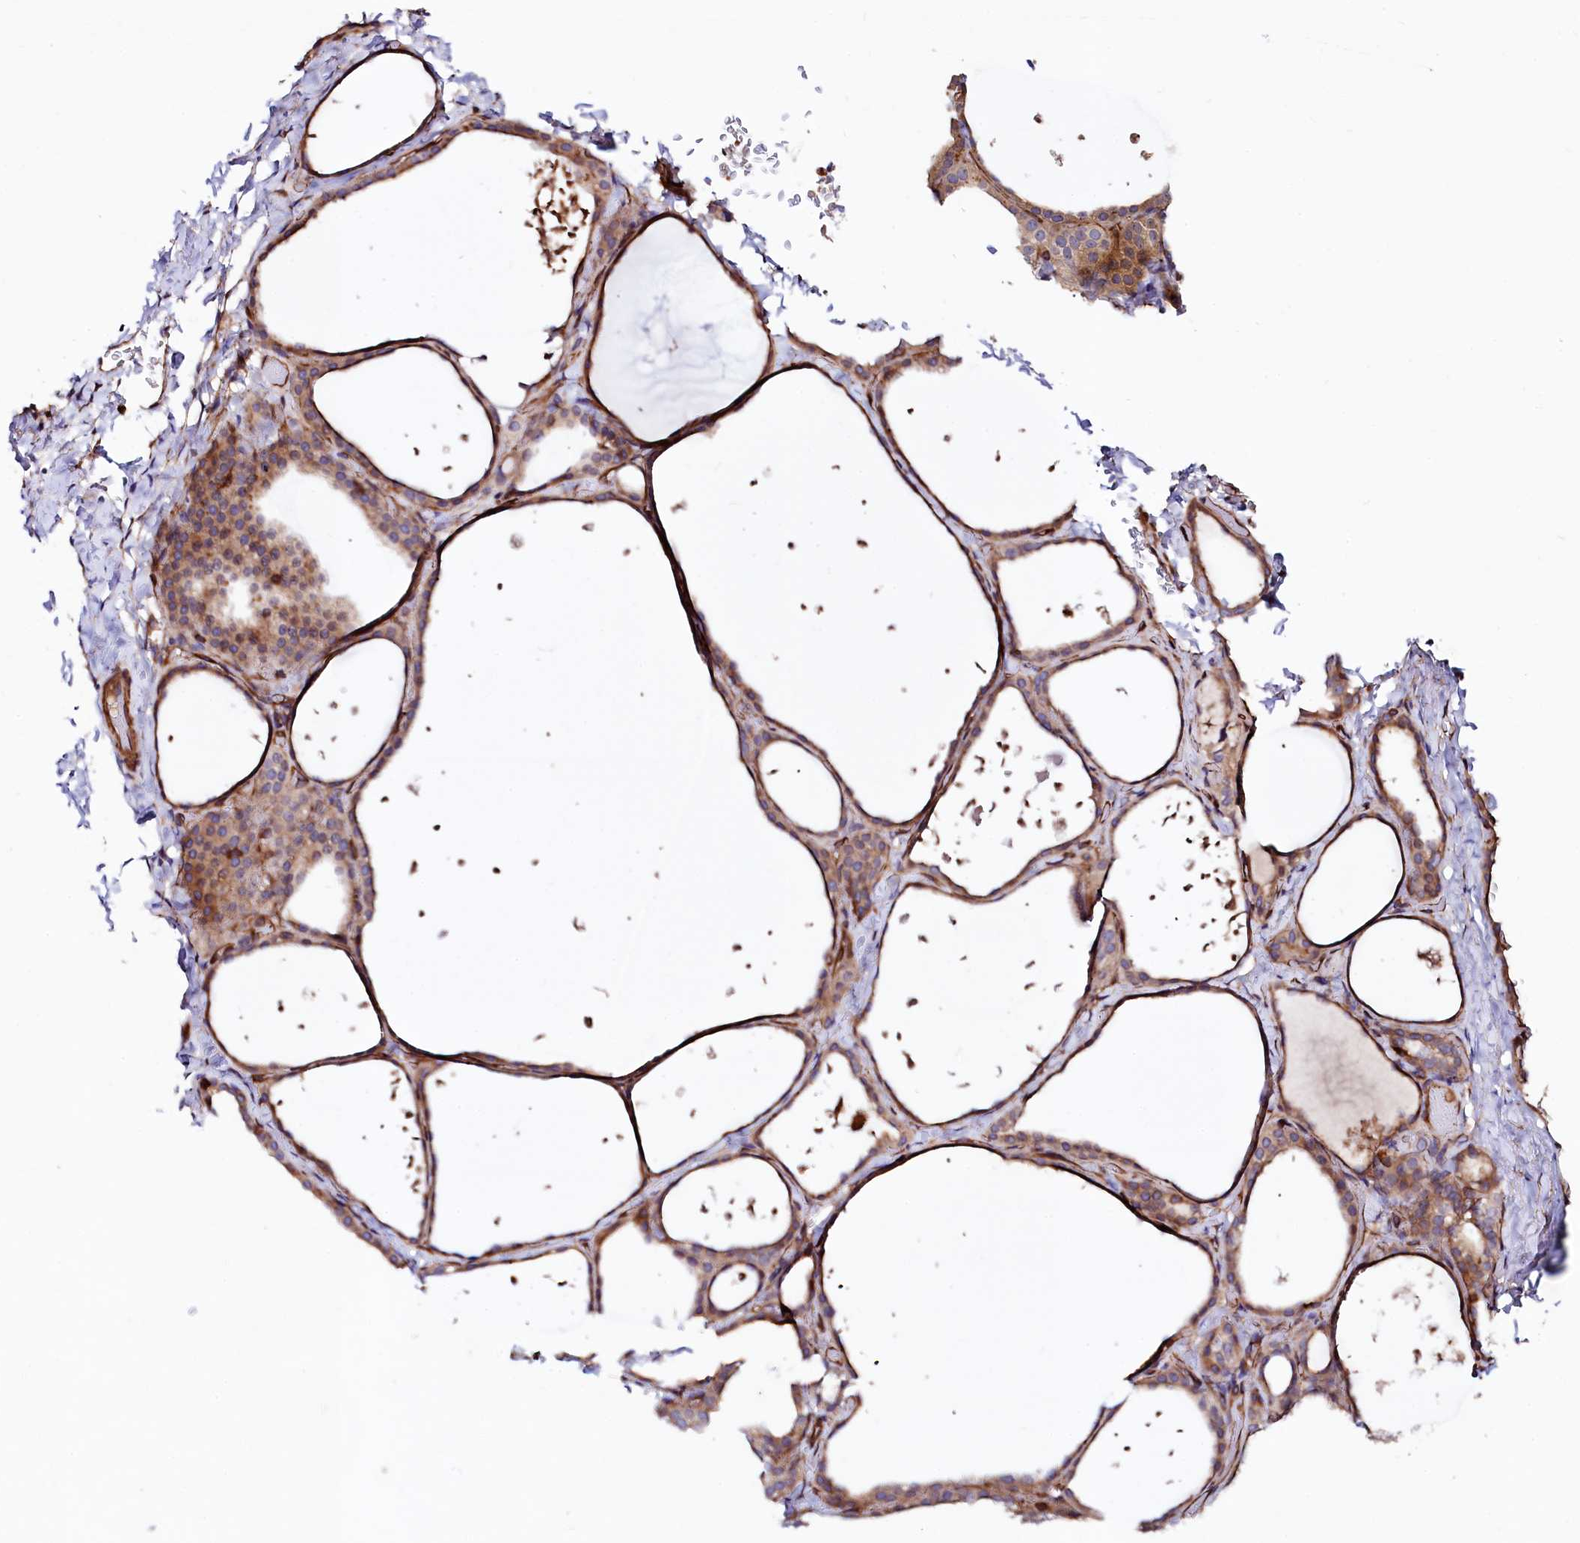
{"staining": {"intensity": "moderate", "quantity": ">75%", "location": "cytoplasmic/membranous"}, "tissue": "thyroid gland", "cell_type": "Glandular cells", "image_type": "normal", "snomed": [{"axis": "morphology", "description": "Normal tissue, NOS"}, {"axis": "topography", "description": "Thyroid gland"}], "caption": "Protein staining of normal thyroid gland exhibits moderate cytoplasmic/membranous expression in approximately >75% of glandular cells.", "gene": "KLHDC4", "patient": {"sex": "female", "age": 44}}